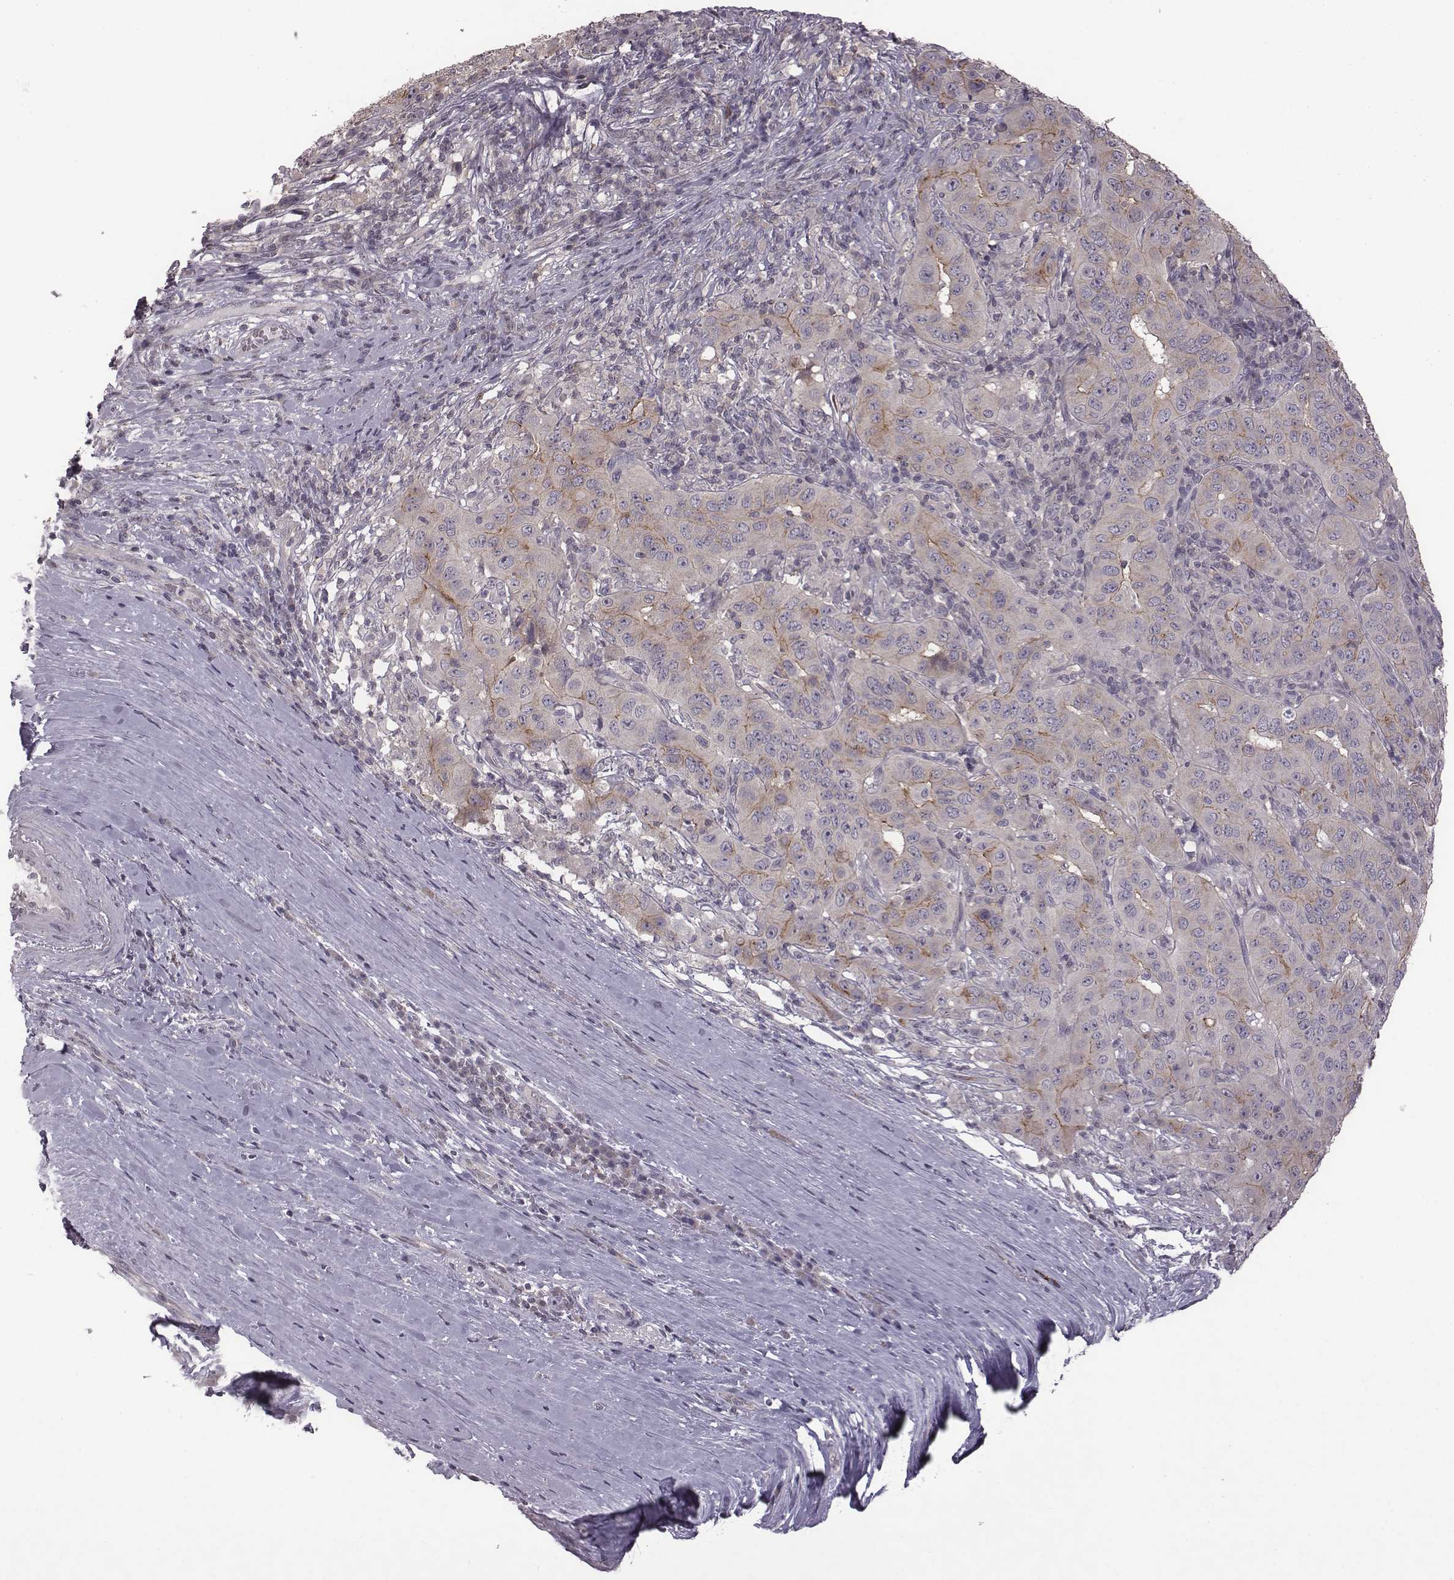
{"staining": {"intensity": "moderate", "quantity": ">75%", "location": "cytoplasmic/membranous"}, "tissue": "pancreatic cancer", "cell_type": "Tumor cells", "image_type": "cancer", "snomed": [{"axis": "morphology", "description": "Adenocarcinoma, NOS"}, {"axis": "topography", "description": "Pancreas"}], "caption": "Protein staining of pancreatic cancer tissue displays moderate cytoplasmic/membranous staining in approximately >75% of tumor cells. (IHC, brightfield microscopy, high magnification).", "gene": "BICDL1", "patient": {"sex": "male", "age": 63}}